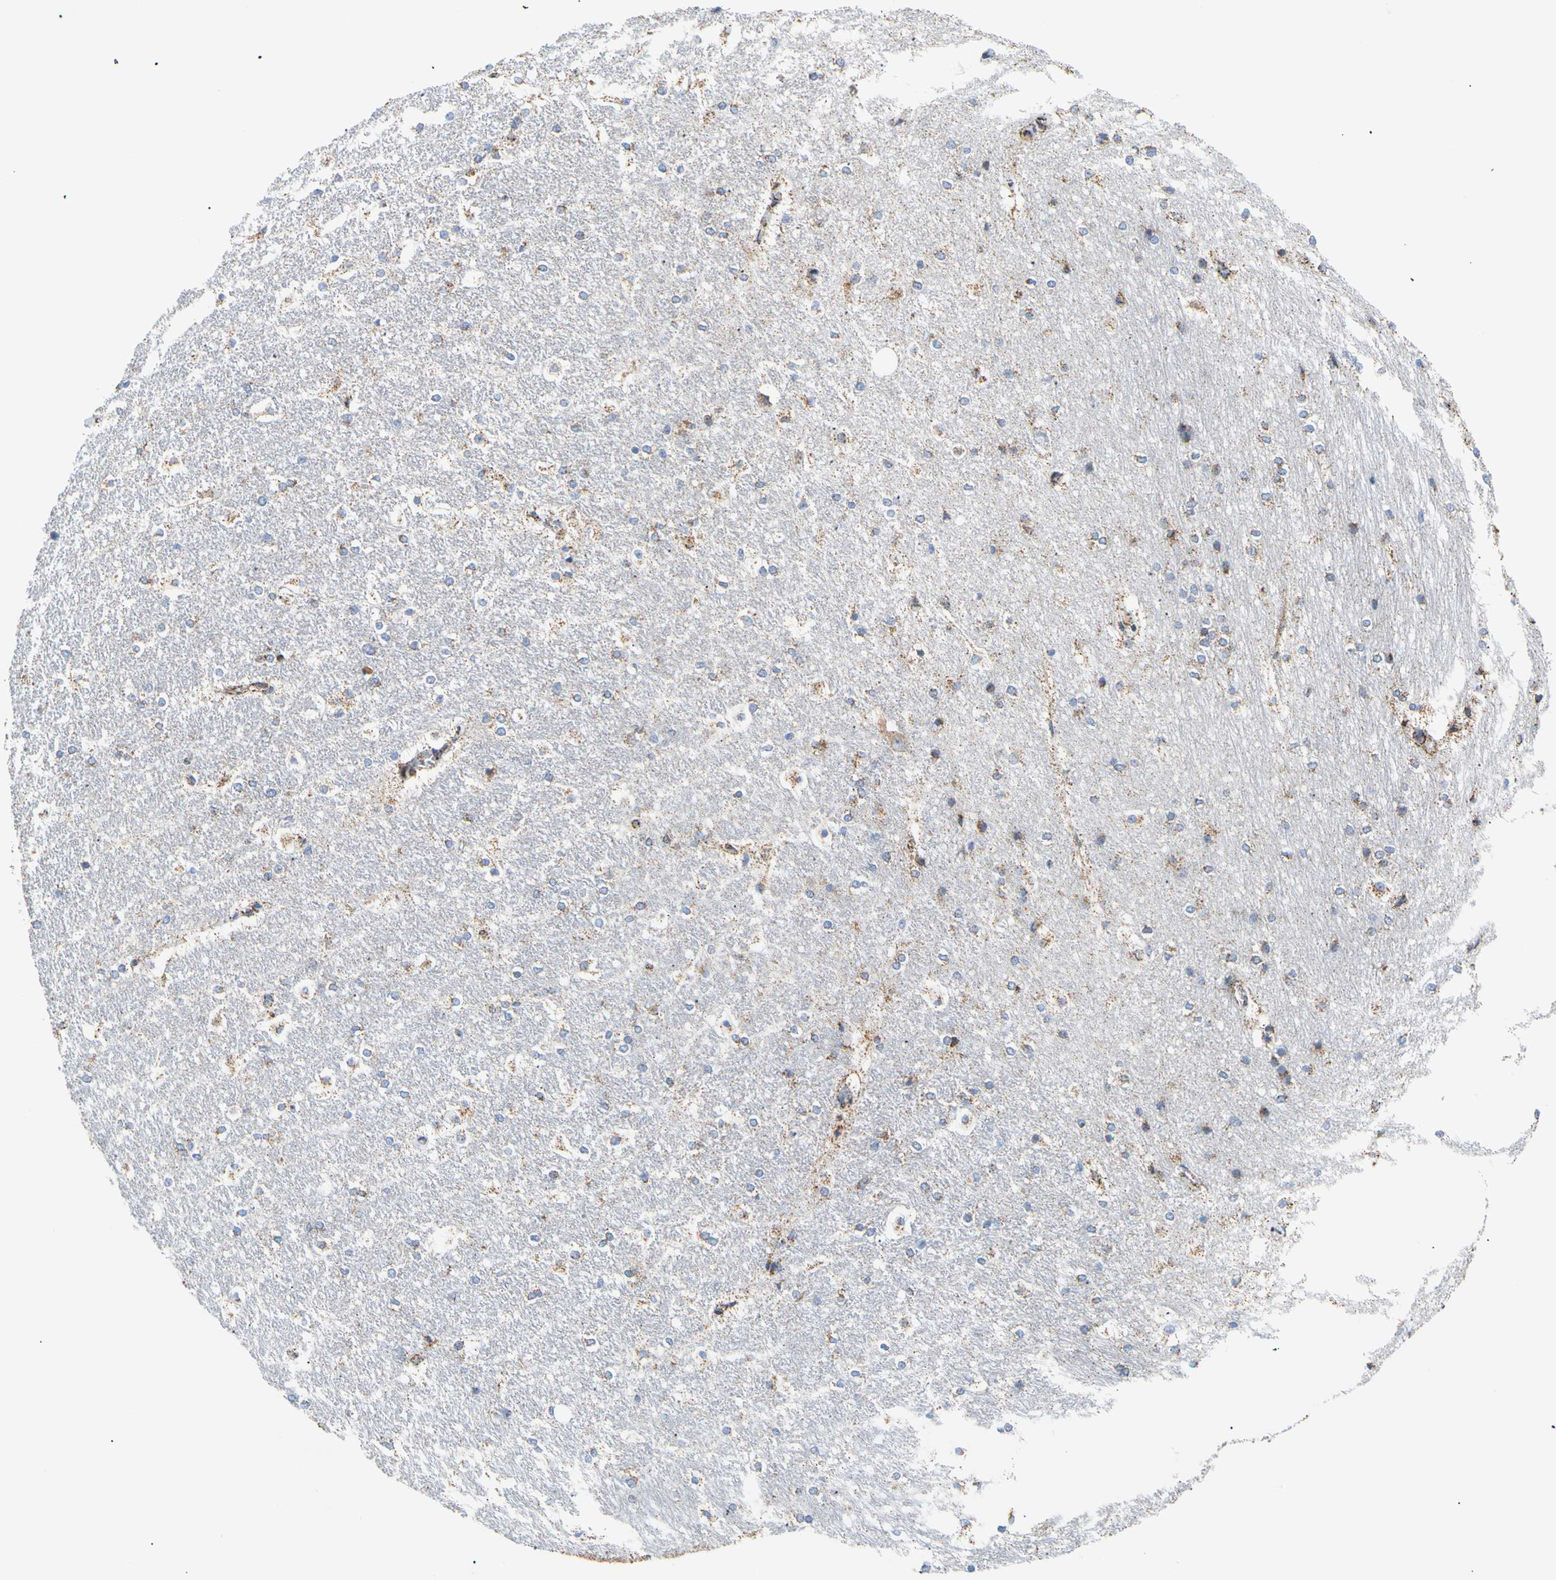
{"staining": {"intensity": "moderate", "quantity": "25%-75%", "location": "cytoplasmic/membranous"}, "tissue": "hippocampus", "cell_type": "Glial cells", "image_type": "normal", "snomed": [{"axis": "morphology", "description": "Normal tissue, NOS"}, {"axis": "topography", "description": "Hippocampus"}], "caption": "The micrograph demonstrates immunohistochemical staining of unremarkable hippocampus. There is moderate cytoplasmic/membranous positivity is present in approximately 25%-75% of glial cells. (DAB = brown stain, brightfield microscopy at high magnification).", "gene": "ACAT1", "patient": {"sex": "female", "age": 19}}